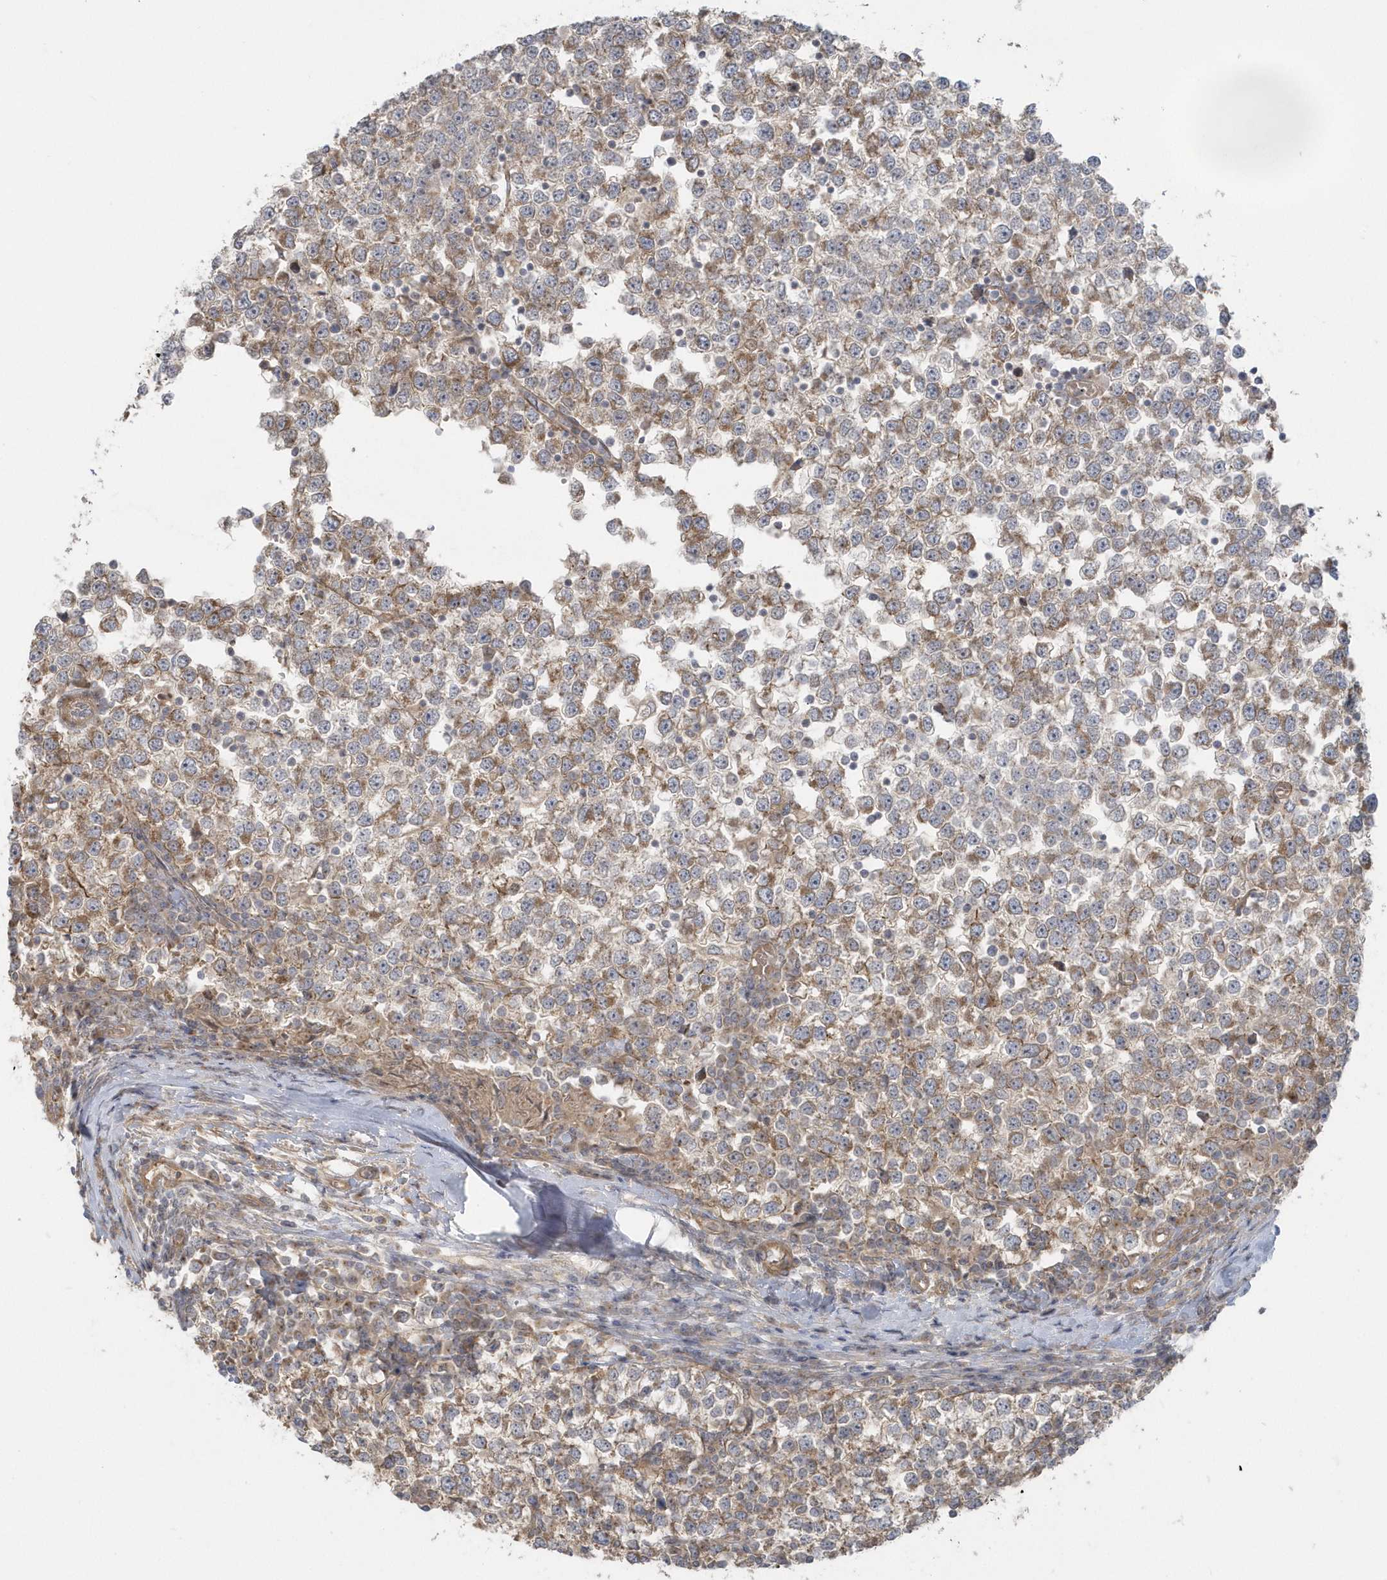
{"staining": {"intensity": "weak", "quantity": ">75%", "location": "cytoplasmic/membranous"}, "tissue": "testis cancer", "cell_type": "Tumor cells", "image_type": "cancer", "snomed": [{"axis": "morphology", "description": "Seminoma, NOS"}, {"axis": "topography", "description": "Testis"}], "caption": "Protein staining displays weak cytoplasmic/membranous staining in approximately >75% of tumor cells in seminoma (testis).", "gene": "ACTR1A", "patient": {"sex": "male", "age": 65}}